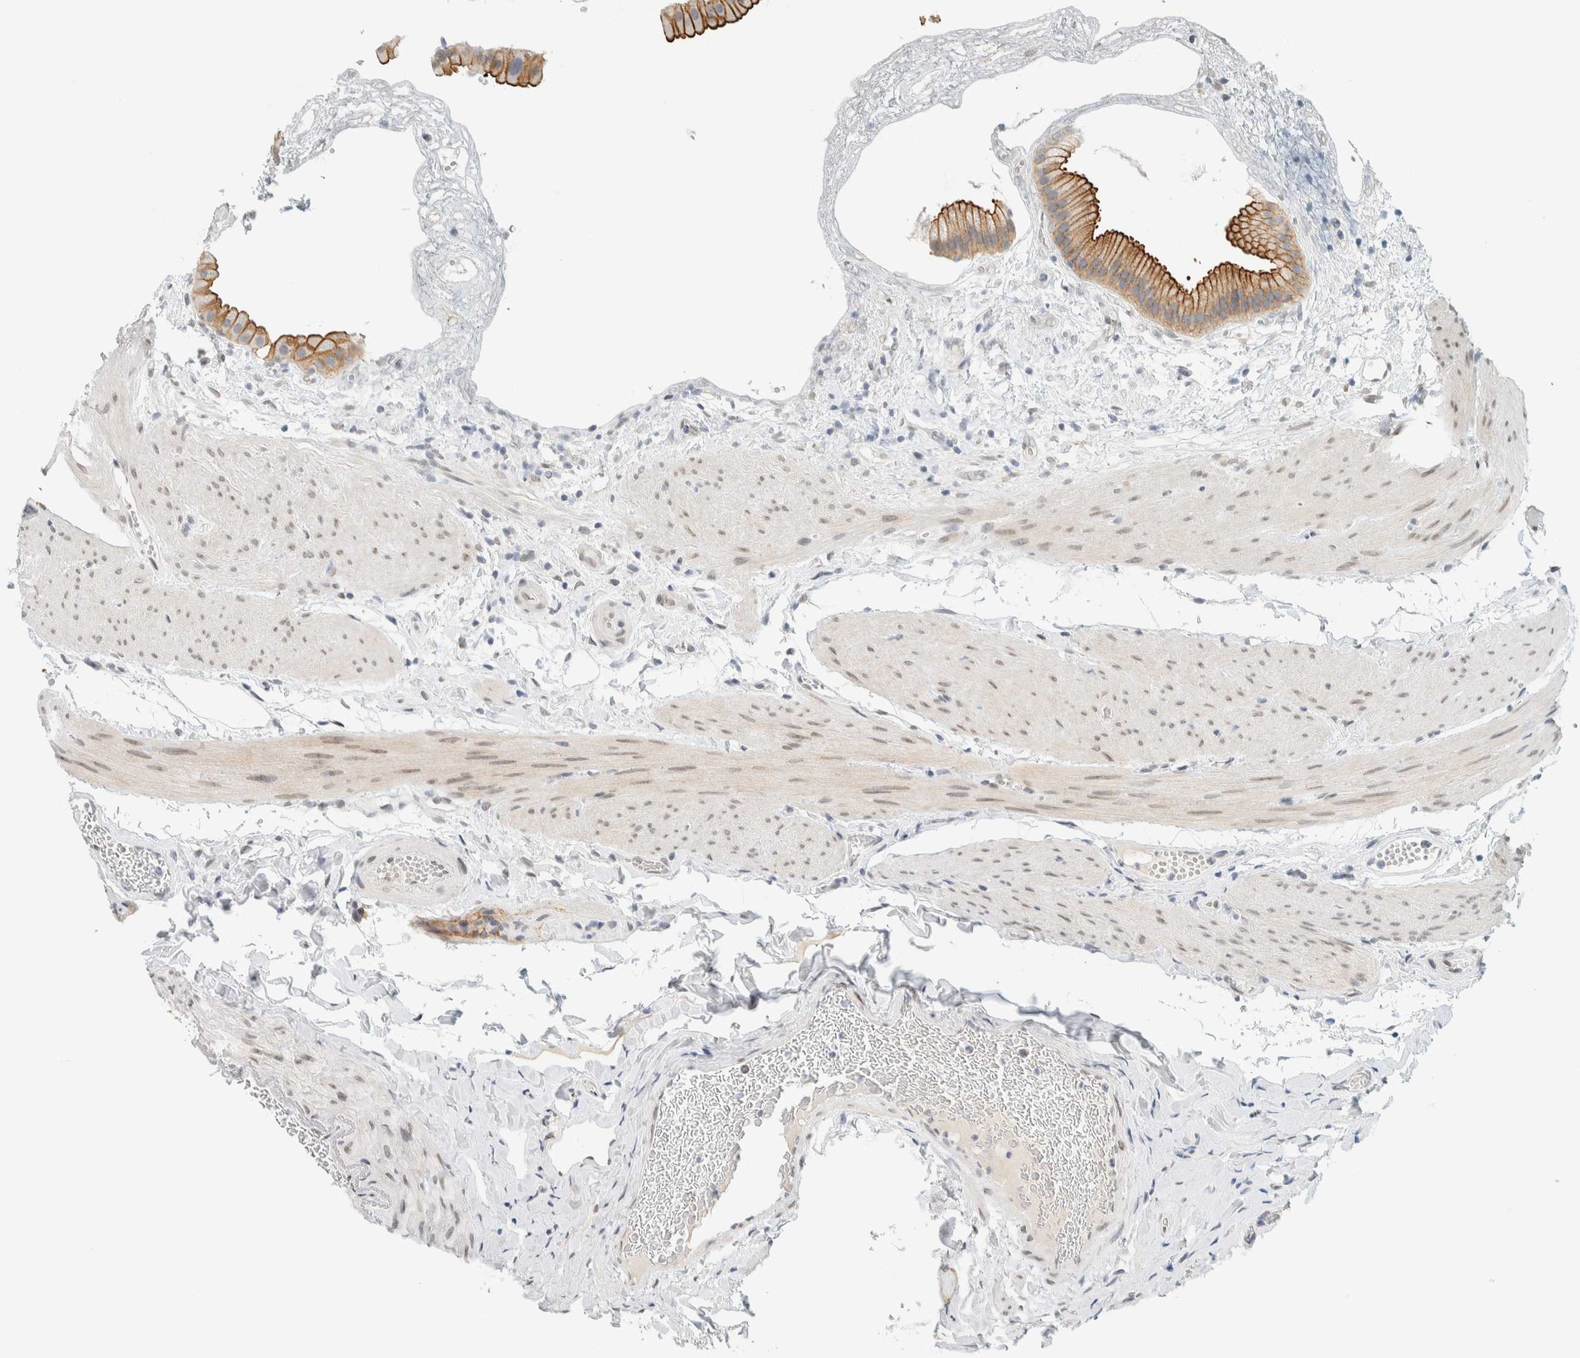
{"staining": {"intensity": "strong", "quantity": "25%-75%", "location": "cytoplasmic/membranous"}, "tissue": "gallbladder", "cell_type": "Glandular cells", "image_type": "normal", "snomed": [{"axis": "morphology", "description": "Normal tissue, NOS"}, {"axis": "topography", "description": "Gallbladder"}], "caption": "Strong cytoplasmic/membranous positivity for a protein is present in about 25%-75% of glandular cells of benign gallbladder using immunohistochemistry.", "gene": "C1QTNF12", "patient": {"sex": "female", "age": 64}}